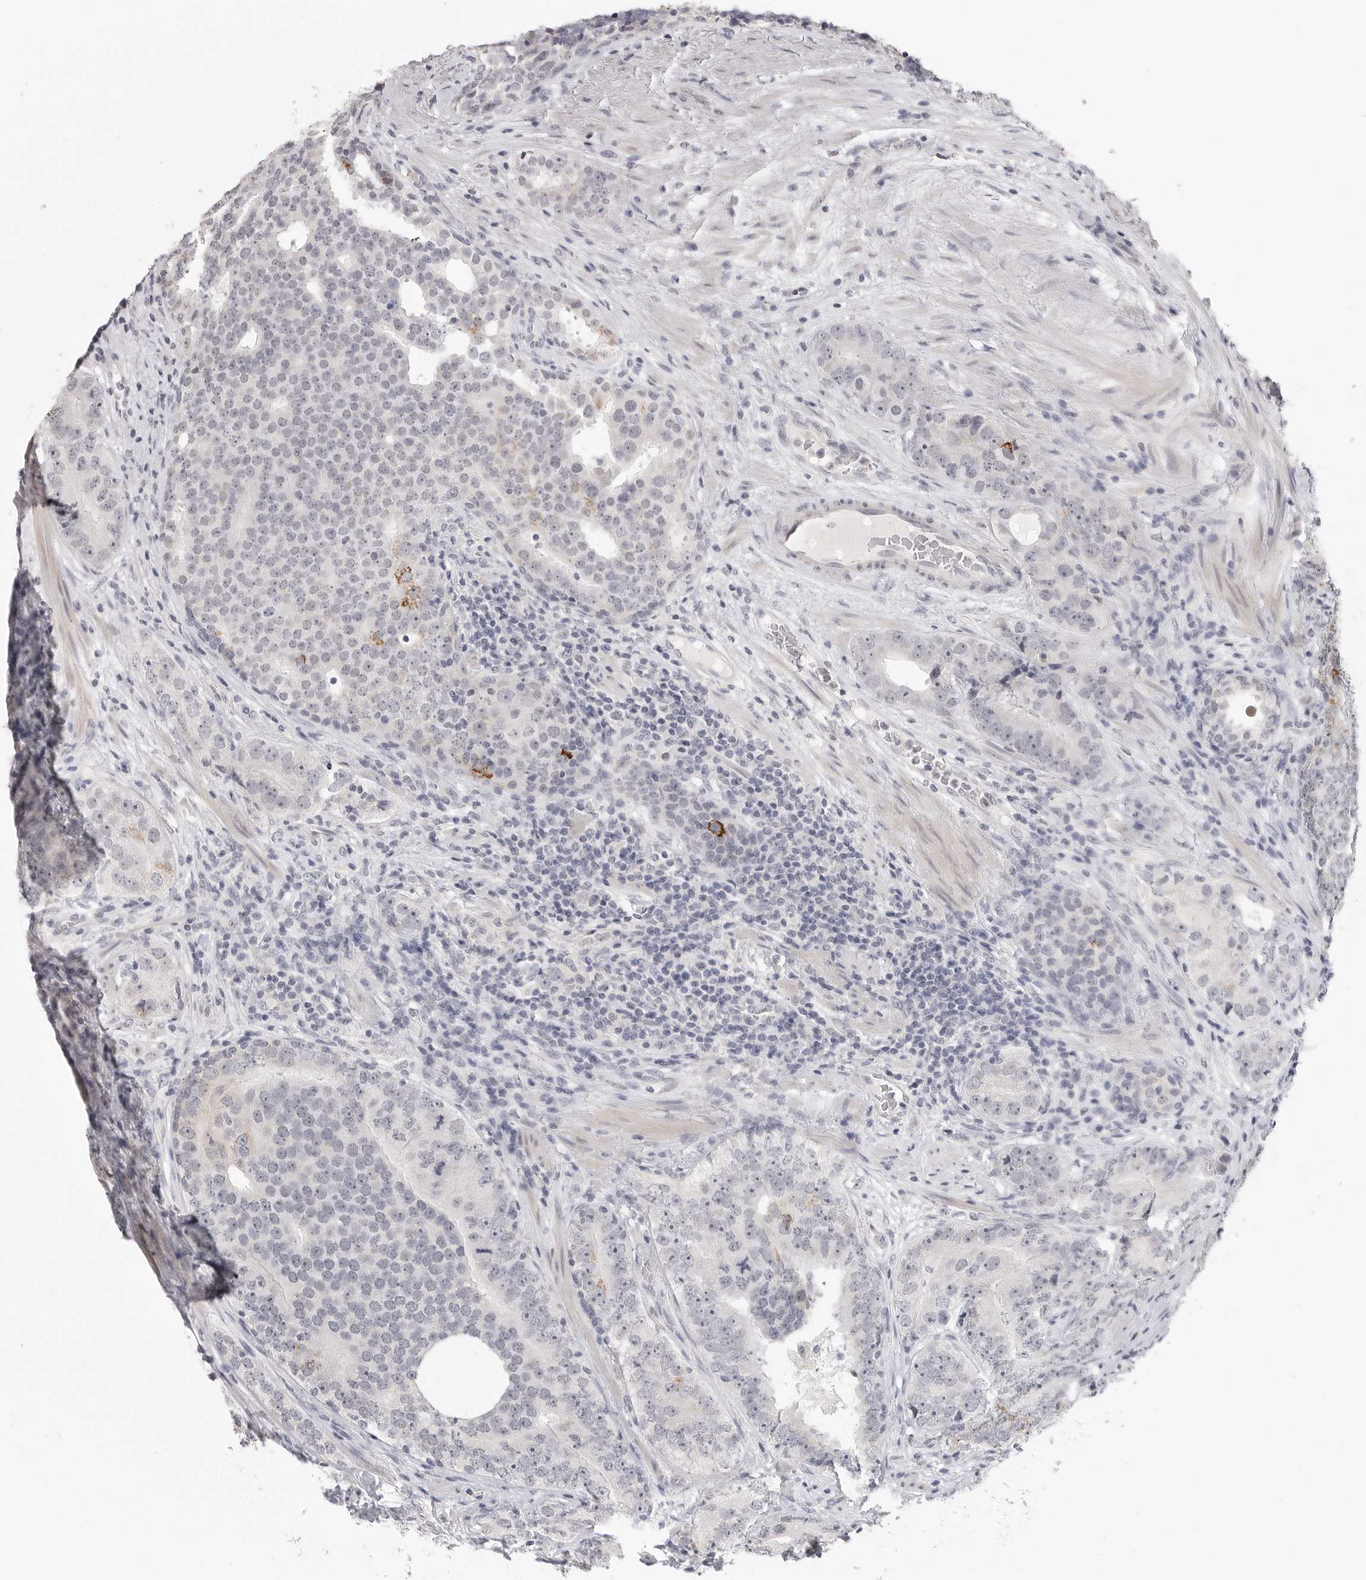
{"staining": {"intensity": "strong", "quantity": "<25%", "location": "cytoplasmic/membranous"}, "tissue": "prostate cancer", "cell_type": "Tumor cells", "image_type": "cancer", "snomed": [{"axis": "morphology", "description": "Adenocarcinoma, High grade"}, {"axis": "topography", "description": "Prostate"}], "caption": "This photomicrograph exhibits immunohistochemistry staining of human prostate cancer (adenocarcinoma (high-grade)), with medium strong cytoplasmic/membranous expression in about <25% of tumor cells.", "gene": "HMGCS2", "patient": {"sex": "male", "age": 56}}